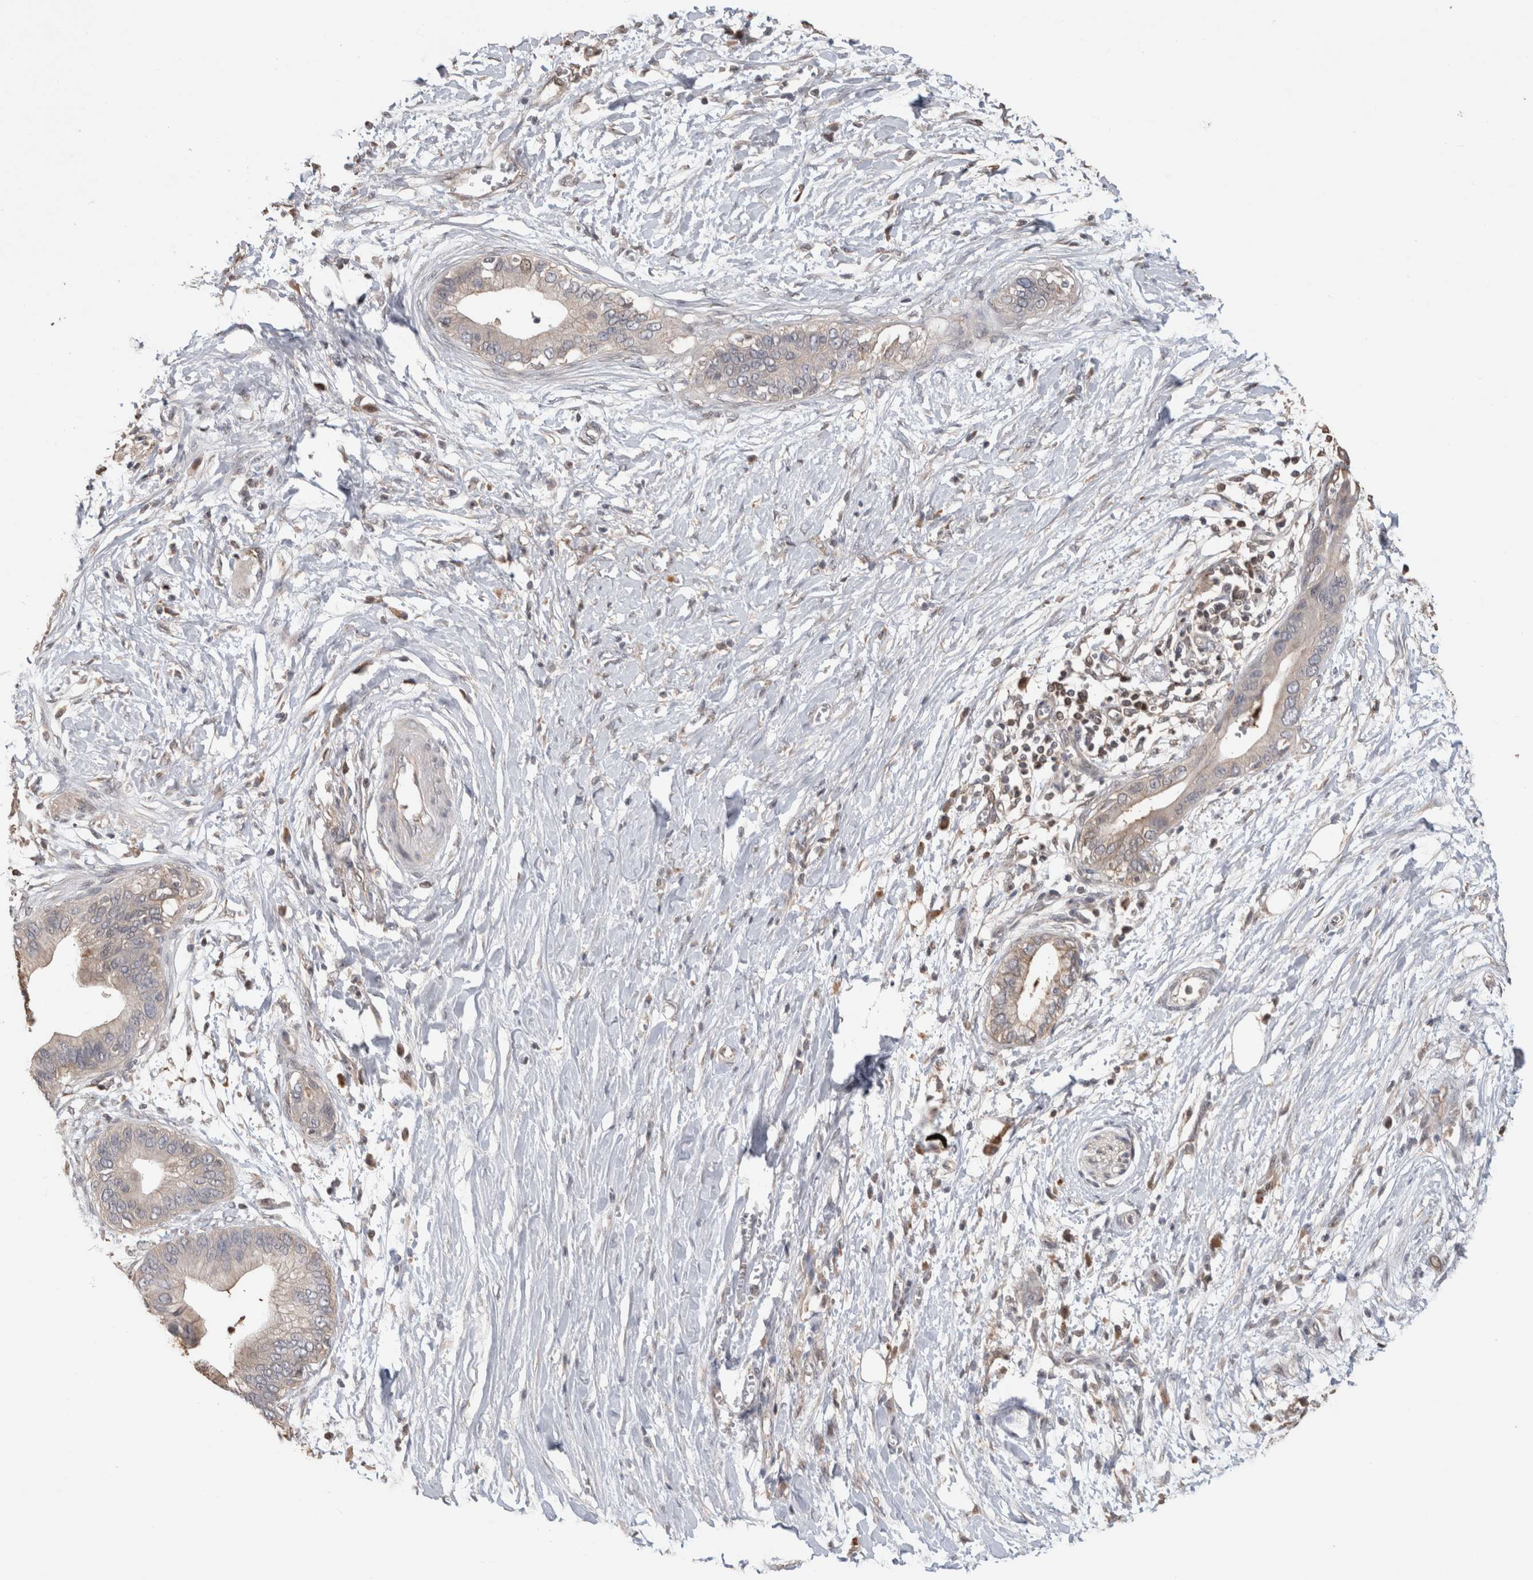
{"staining": {"intensity": "moderate", "quantity": "25%-75%", "location": "cytoplasmic/membranous"}, "tissue": "pancreatic cancer", "cell_type": "Tumor cells", "image_type": "cancer", "snomed": [{"axis": "morphology", "description": "Normal tissue, NOS"}, {"axis": "morphology", "description": "Adenocarcinoma, NOS"}, {"axis": "topography", "description": "Pancreas"}, {"axis": "topography", "description": "Peripheral nerve tissue"}], "caption": "This micrograph displays immunohistochemistry (IHC) staining of pancreatic cancer (adenocarcinoma), with medium moderate cytoplasmic/membranous staining in approximately 25%-75% of tumor cells.", "gene": "TRIM5", "patient": {"sex": "male", "age": 59}}